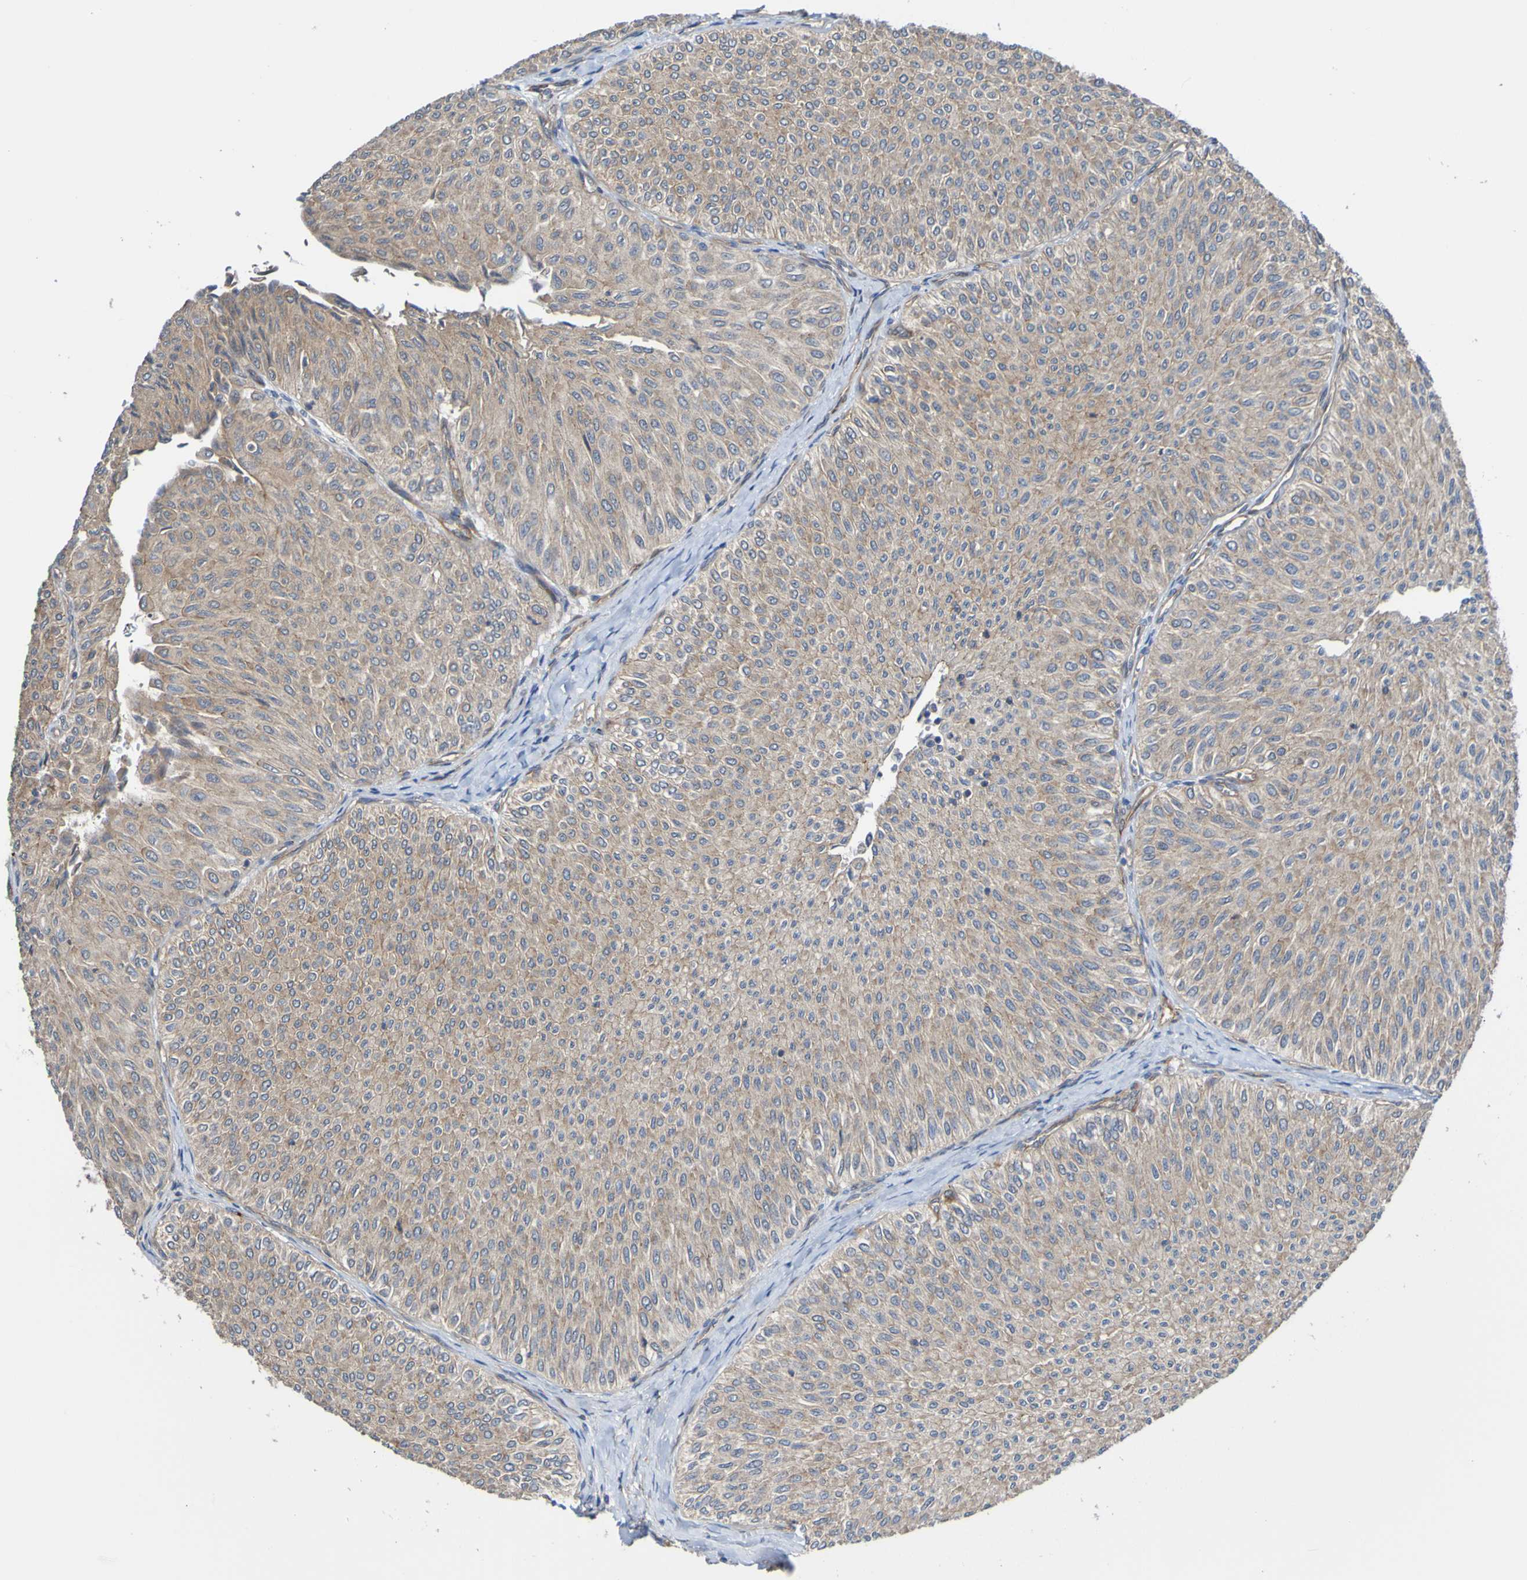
{"staining": {"intensity": "weak", "quantity": ">75%", "location": "cytoplasmic/membranous"}, "tissue": "urothelial cancer", "cell_type": "Tumor cells", "image_type": "cancer", "snomed": [{"axis": "morphology", "description": "Urothelial carcinoma, Low grade"}, {"axis": "topography", "description": "Urinary bladder"}], "caption": "Protein expression analysis of urothelial cancer displays weak cytoplasmic/membranous positivity in approximately >75% of tumor cells. (DAB (3,3'-diaminobenzidine) IHC with brightfield microscopy, high magnification).", "gene": "ST8SIA6", "patient": {"sex": "male", "age": 78}}